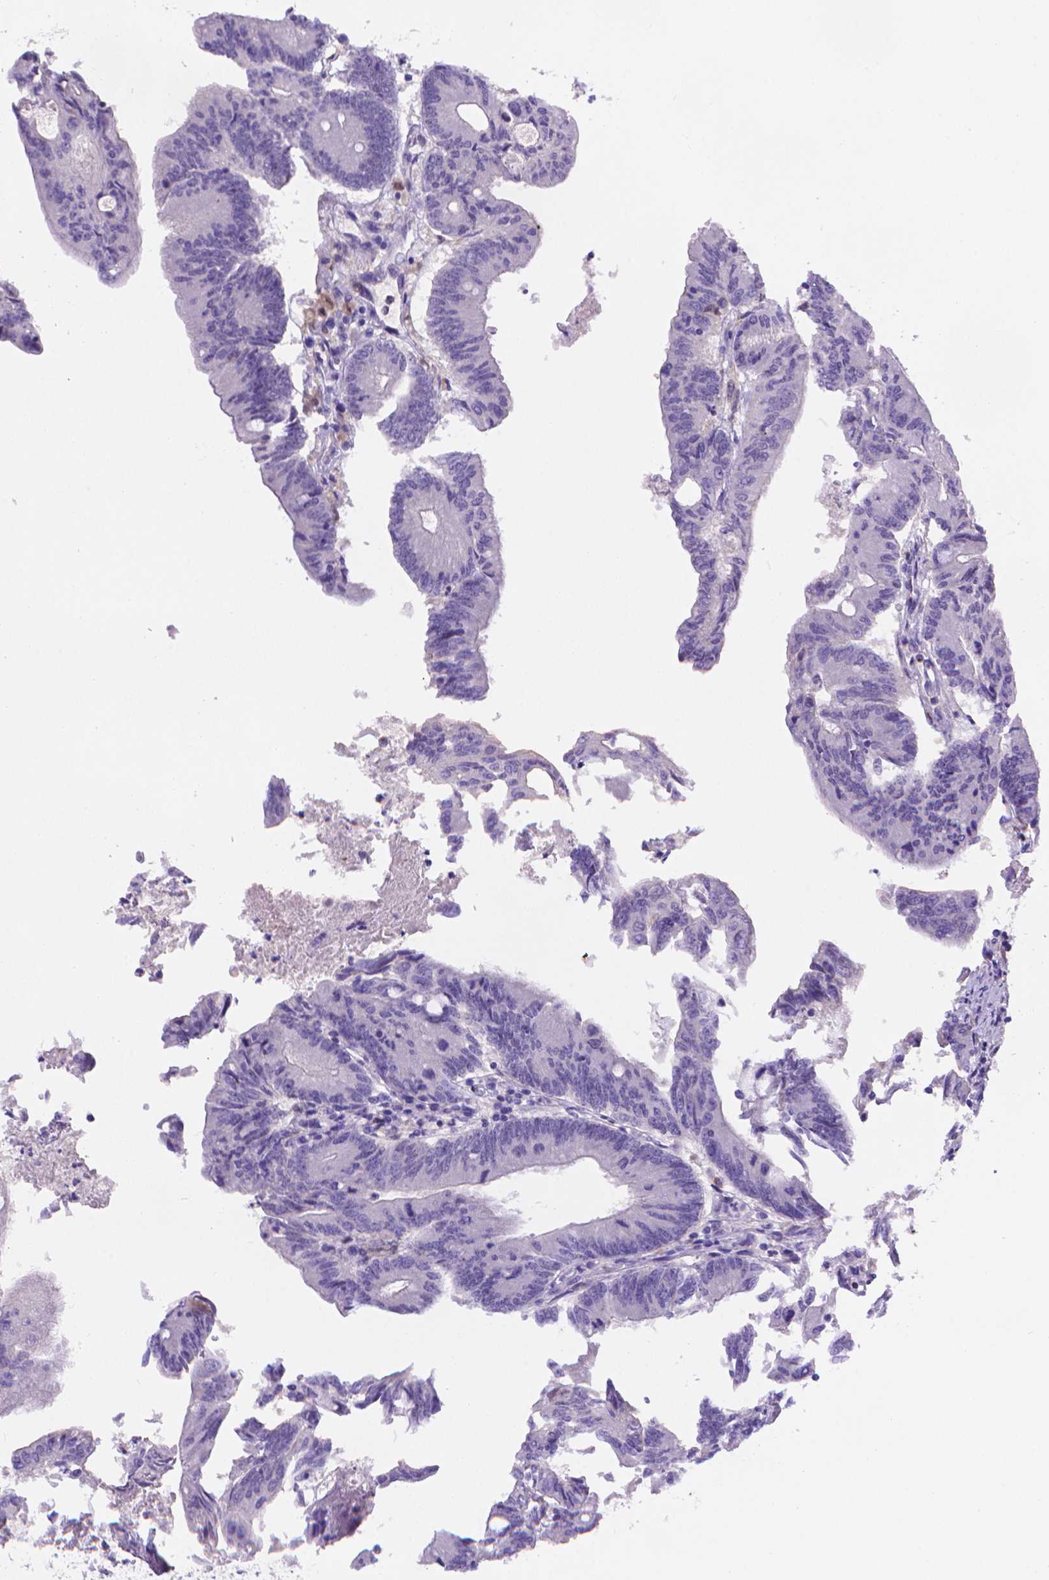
{"staining": {"intensity": "negative", "quantity": "none", "location": "none"}, "tissue": "colorectal cancer", "cell_type": "Tumor cells", "image_type": "cancer", "snomed": [{"axis": "morphology", "description": "Adenocarcinoma, NOS"}, {"axis": "topography", "description": "Colon"}], "caption": "Tumor cells are negative for brown protein staining in colorectal adenocarcinoma.", "gene": "FGD2", "patient": {"sex": "female", "age": 70}}